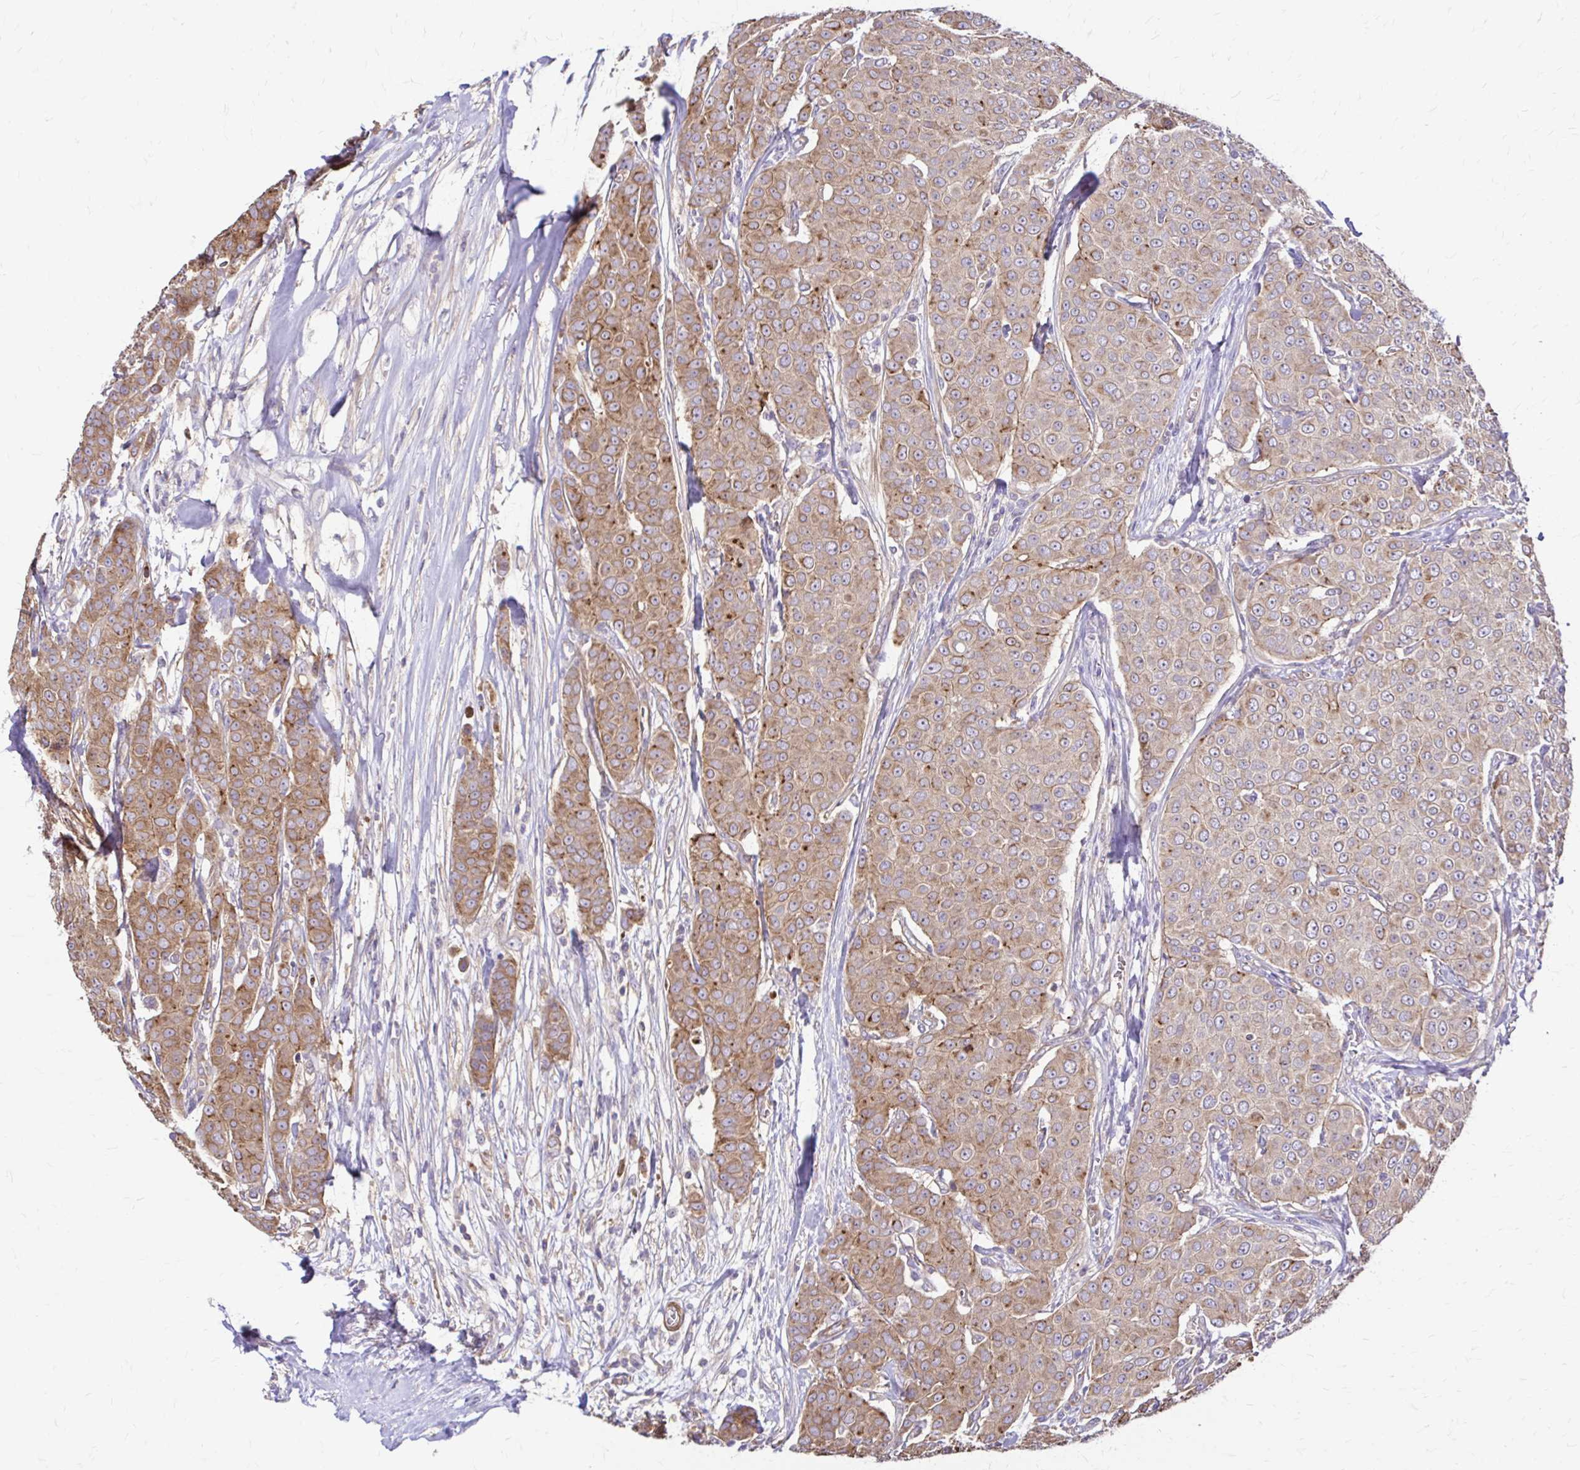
{"staining": {"intensity": "weak", "quantity": ">75%", "location": "cytoplasmic/membranous"}, "tissue": "breast cancer", "cell_type": "Tumor cells", "image_type": "cancer", "snomed": [{"axis": "morphology", "description": "Duct carcinoma"}, {"axis": "topography", "description": "Breast"}], "caption": "Immunohistochemistry of human breast infiltrating ductal carcinoma reveals low levels of weak cytoplasmic/membranous expression in approximately >75% of tumor cells. The protein of interest is stained brown, and the nuclei are stained in blue (DAB (3,3'-diaminobenzidine) IHC with brightfield microscopy, high magnification).", "gene": "DSP", "patient": {"sex": "female", "age": 91}}